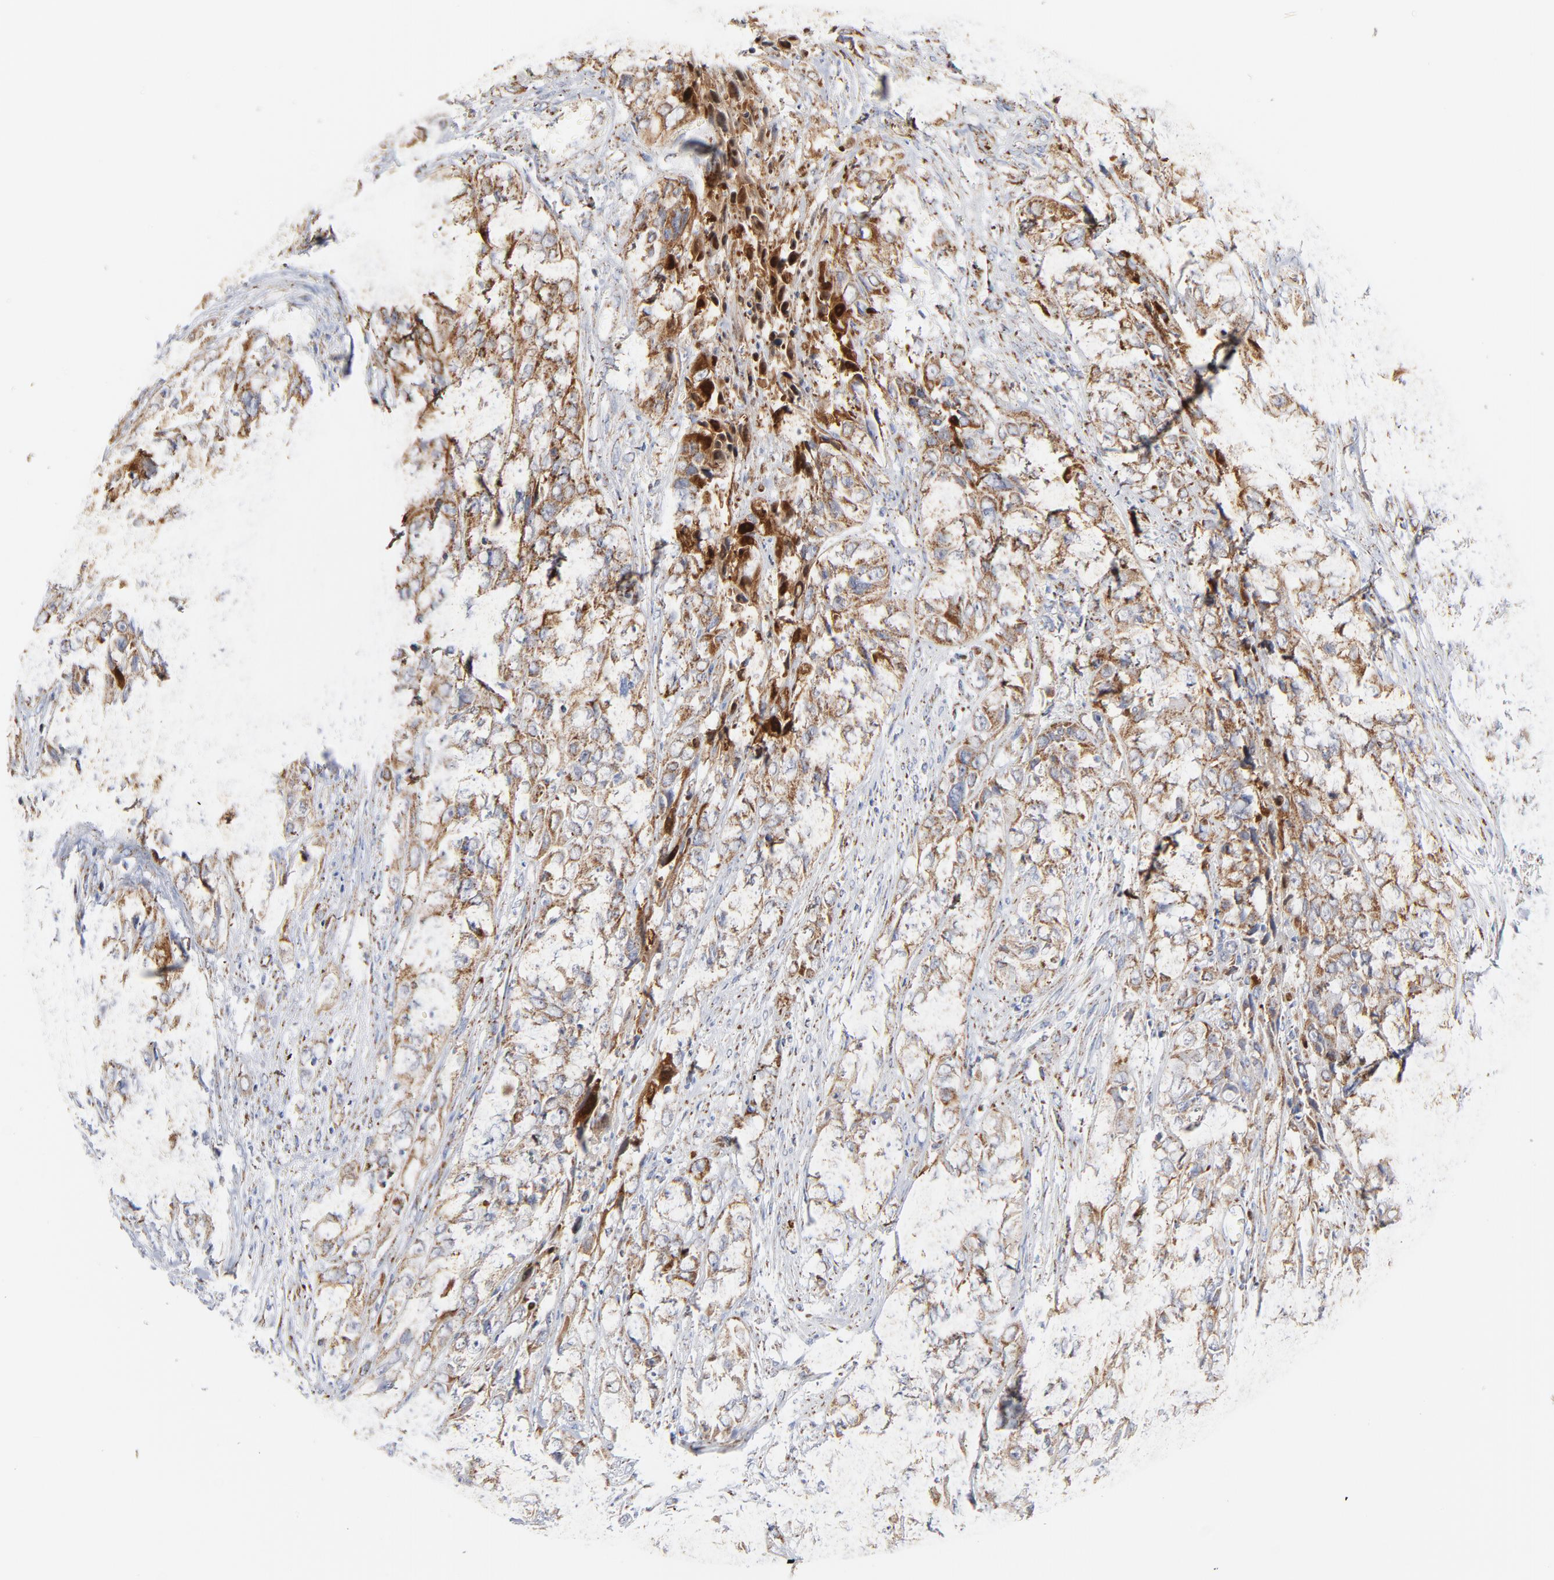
{"staining": {"intensity": "moderate", "quantity": ">75%", "location": "cytoplasmic/membranous"}, "tissue": "cervical cancer", "cell_type": "Tumor cells", "image_type": "cancer", "snomed": [{"axis": "morphology", "description": "Squamous cell carcinoma, NOS"}, {"axis": "topography", "description": "Cervix"}], "caption": "Human cervical cancer (squamous cell carcinoma) stained with a protein marker reveals moderate staining in tumor cells.", "gene": "DIABLO", "patient": {"sex": "female", "age": 32}}